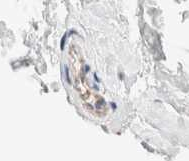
{"staining": {"intensity": "weak", "quantity": ">75%", "location": "cytoplasmic/membranous"}, "tissue": "adipose tissue", "cell_type": "Adipocytes", "image_type": "normal", "snomed": [{"axis": "morphology", "description": "Normal tissue, NOS"}, {"axis": "morphology", "description": "Fibrosis, NOS"}, {"axis": "topography", "description": "Breast"}, {"axis": "topography", "description": "Adipose tissue"}], "caption": "Immunohistochemical staining of benign adipose tissue reveals low levels of weak cytoplasmic/membranous positivity in approximately >75% of adipocytes.", "gene": "PHB2", "patient": {"sex": "female", "age": 39}}